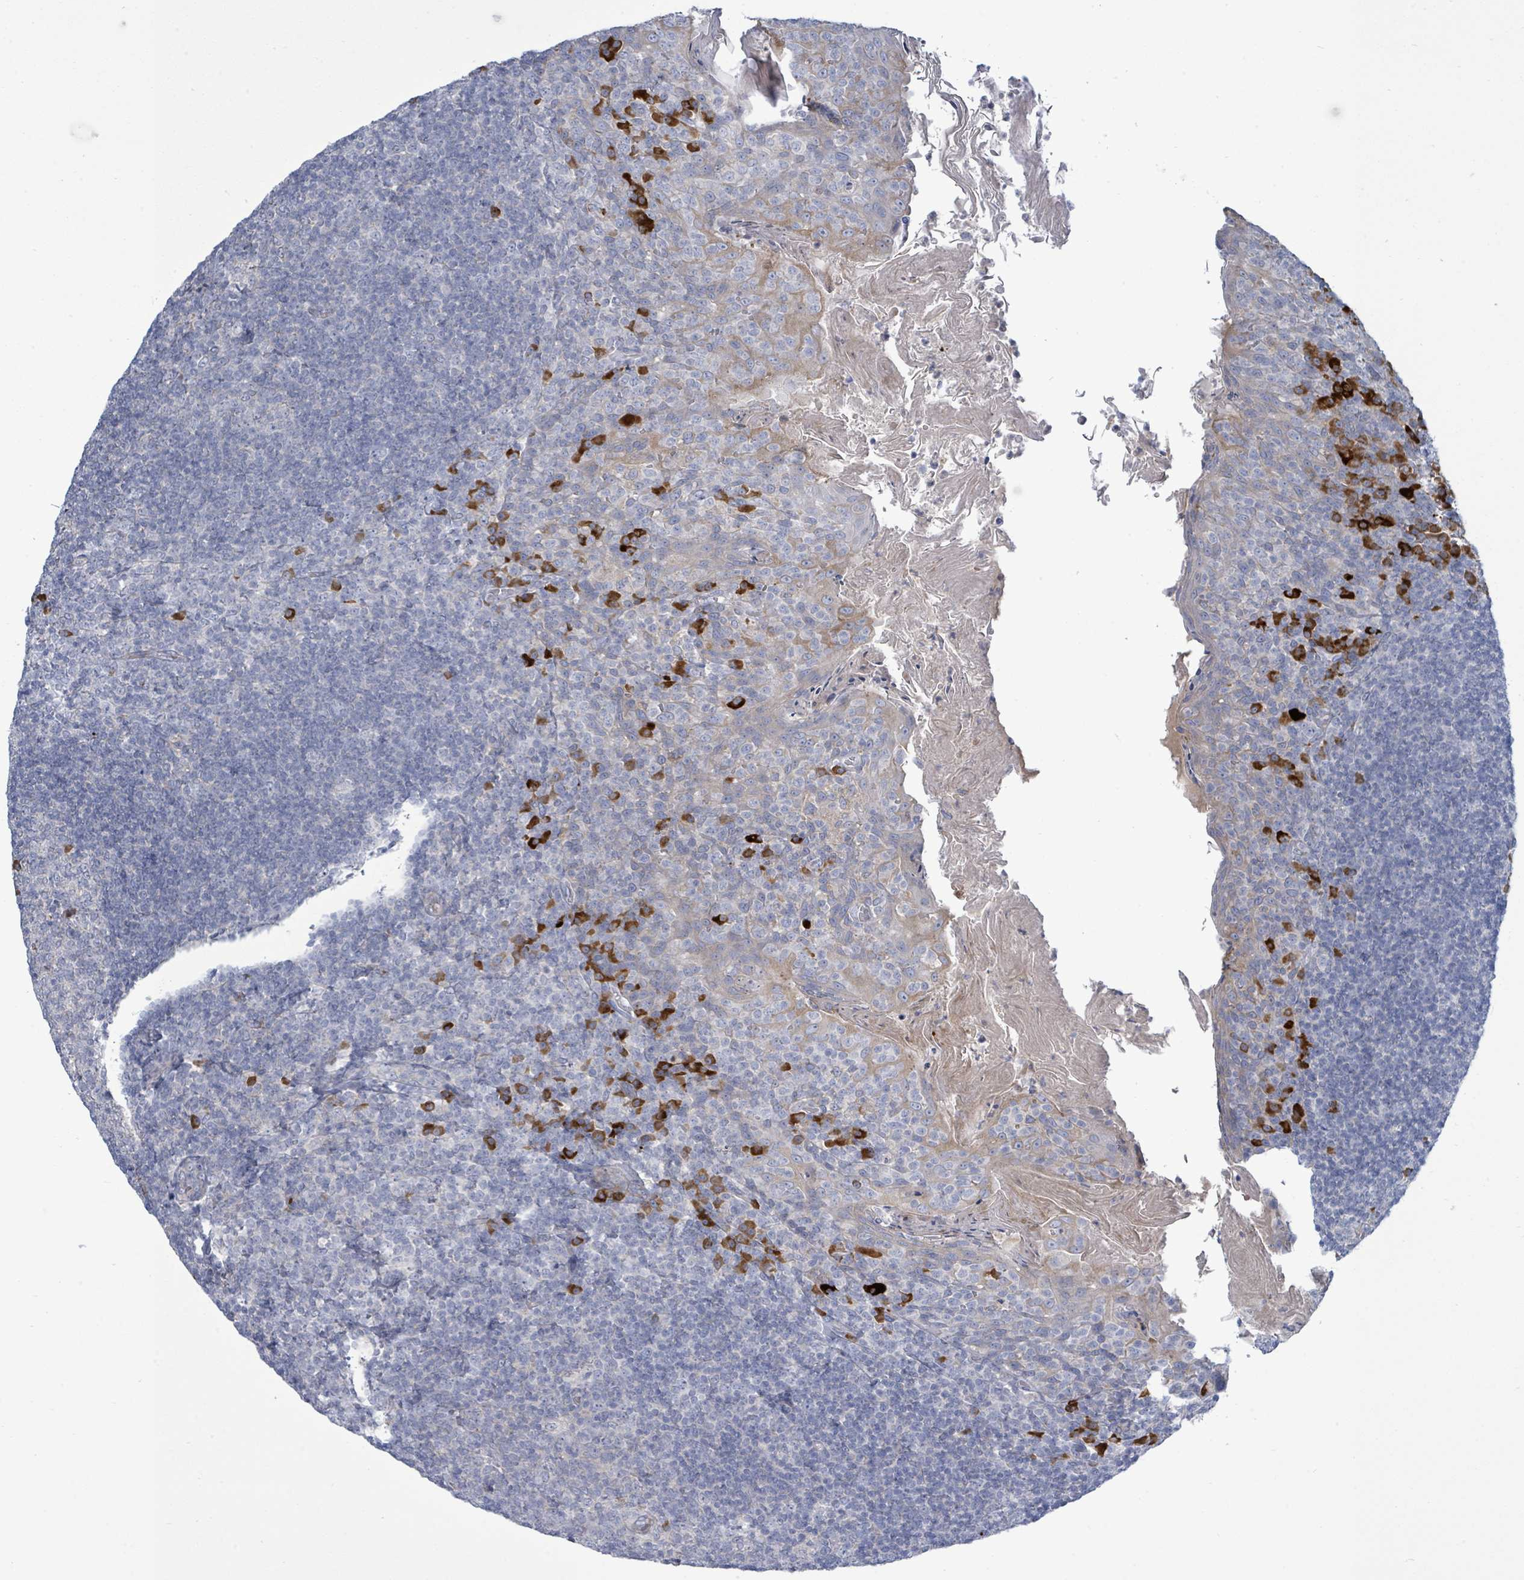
{"staining": {"intensity": "negative", "quantity": "none", "location": "none"}, "tissue": "tonsil", "cell_type": "Germinal center cells", "image_type": "normal", "snomed": [{"axis": "morphology", "description": "Normal tissue, NOS"}, {"axis": "topography", "description": "Tonsil"}], "caption": "Immunohistochemical staining of normal tonsil displays no significant positivity in germinal center cells.", "gene": "SIRPB1", "patient": {"sex": "female", "age": 10}}